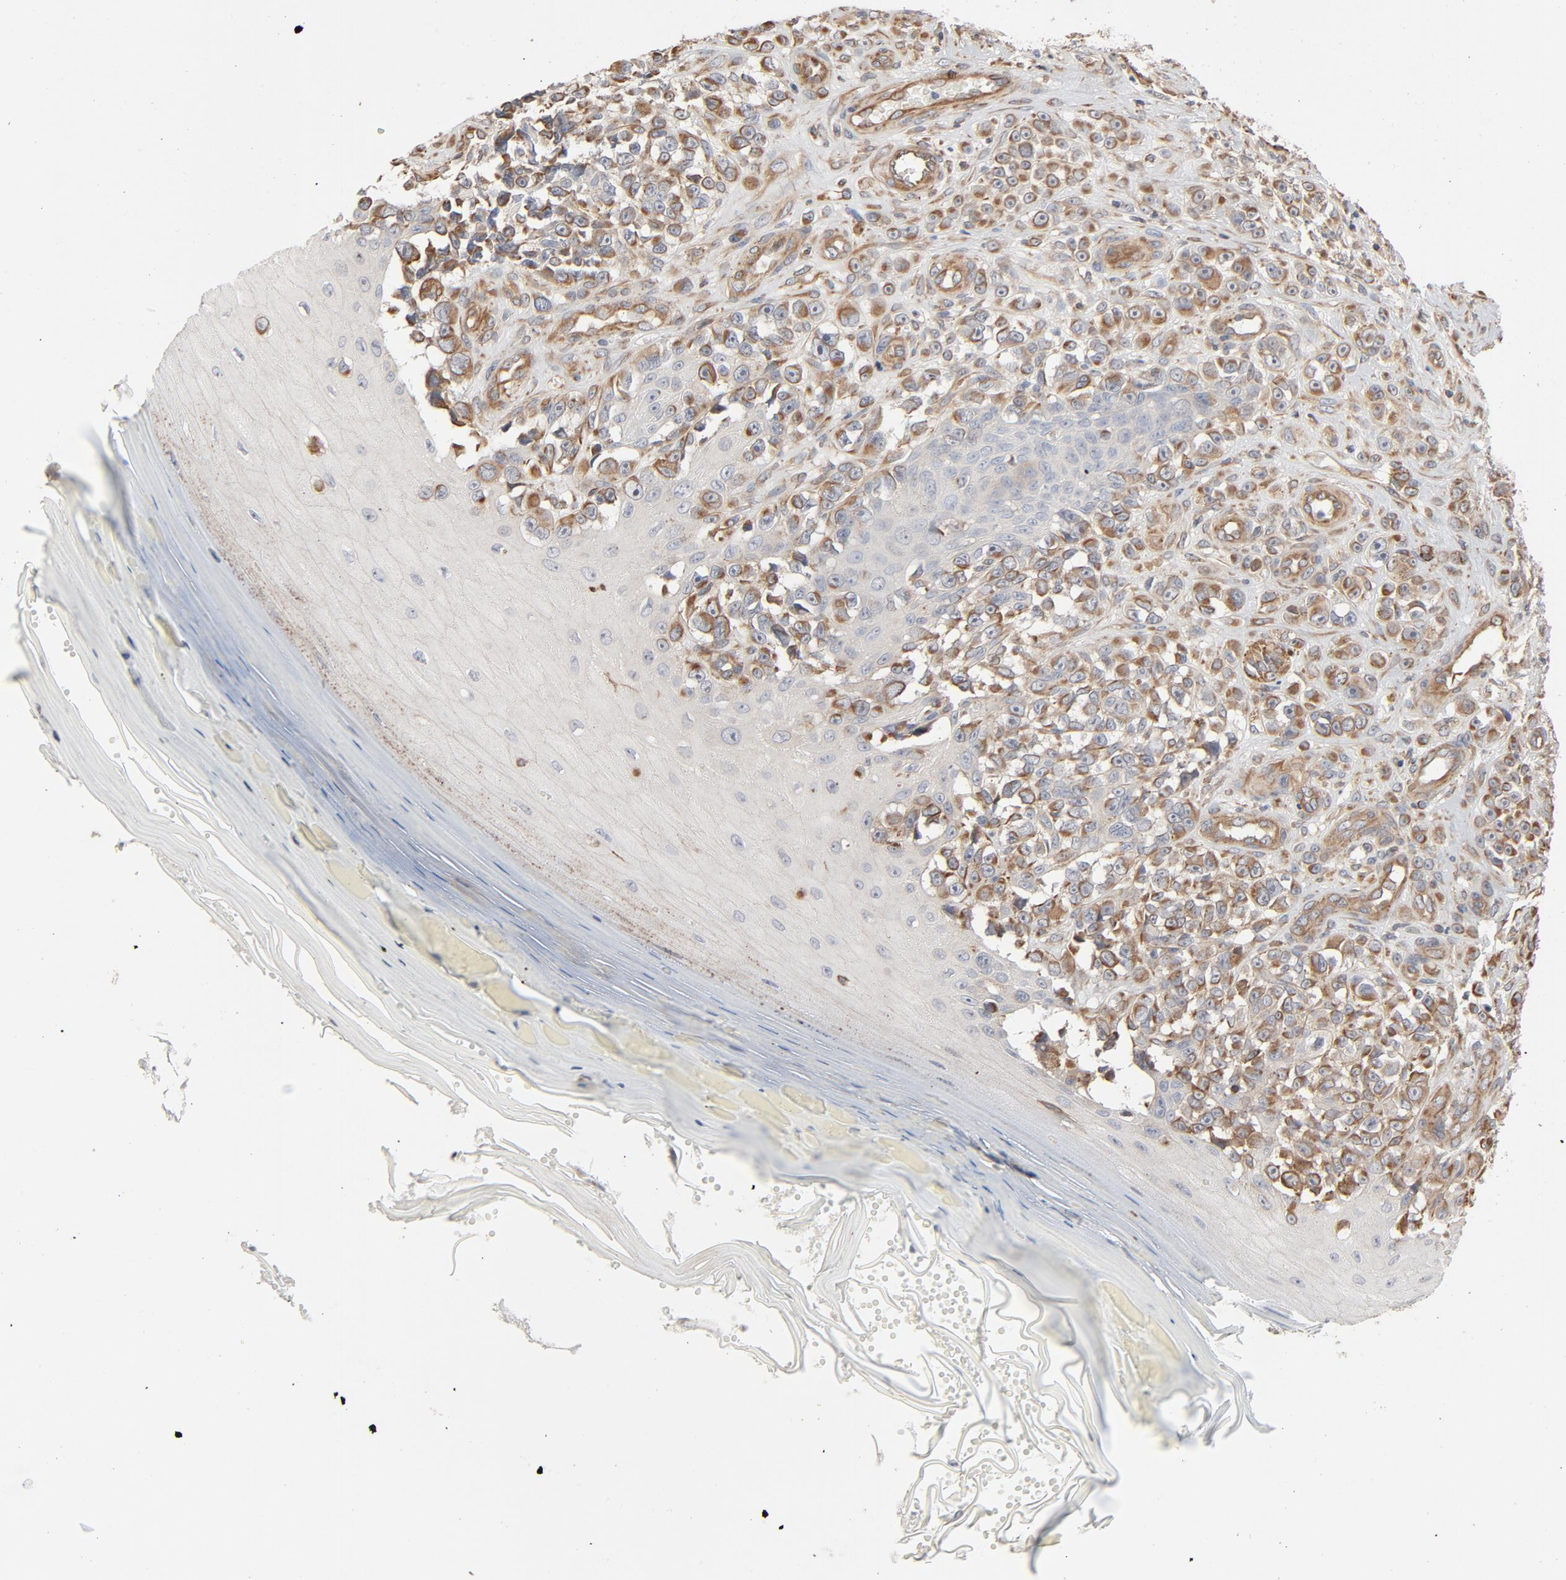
{"staining": {"intensity": "moderate", "quantity": ">75%", "location": "cytoplasmic/membranous"}, "tissue": "melanoma", "cell_type": "Tumor cells", "image_type": "cancer", "snomed": [{"axis": "morphology", "description": "Malignant melanoma, NOS"}, {"axis": "topography", "description": "Skin"}], "caption": "About >75% of tumor cells in human malignant melanoma reveal moderate cytoplasmic/membranous protein expression as visualized by brown immunohistochemical staining.", "gene": "TRIOBP", "patient": {"sex": "female", "age": 82}}